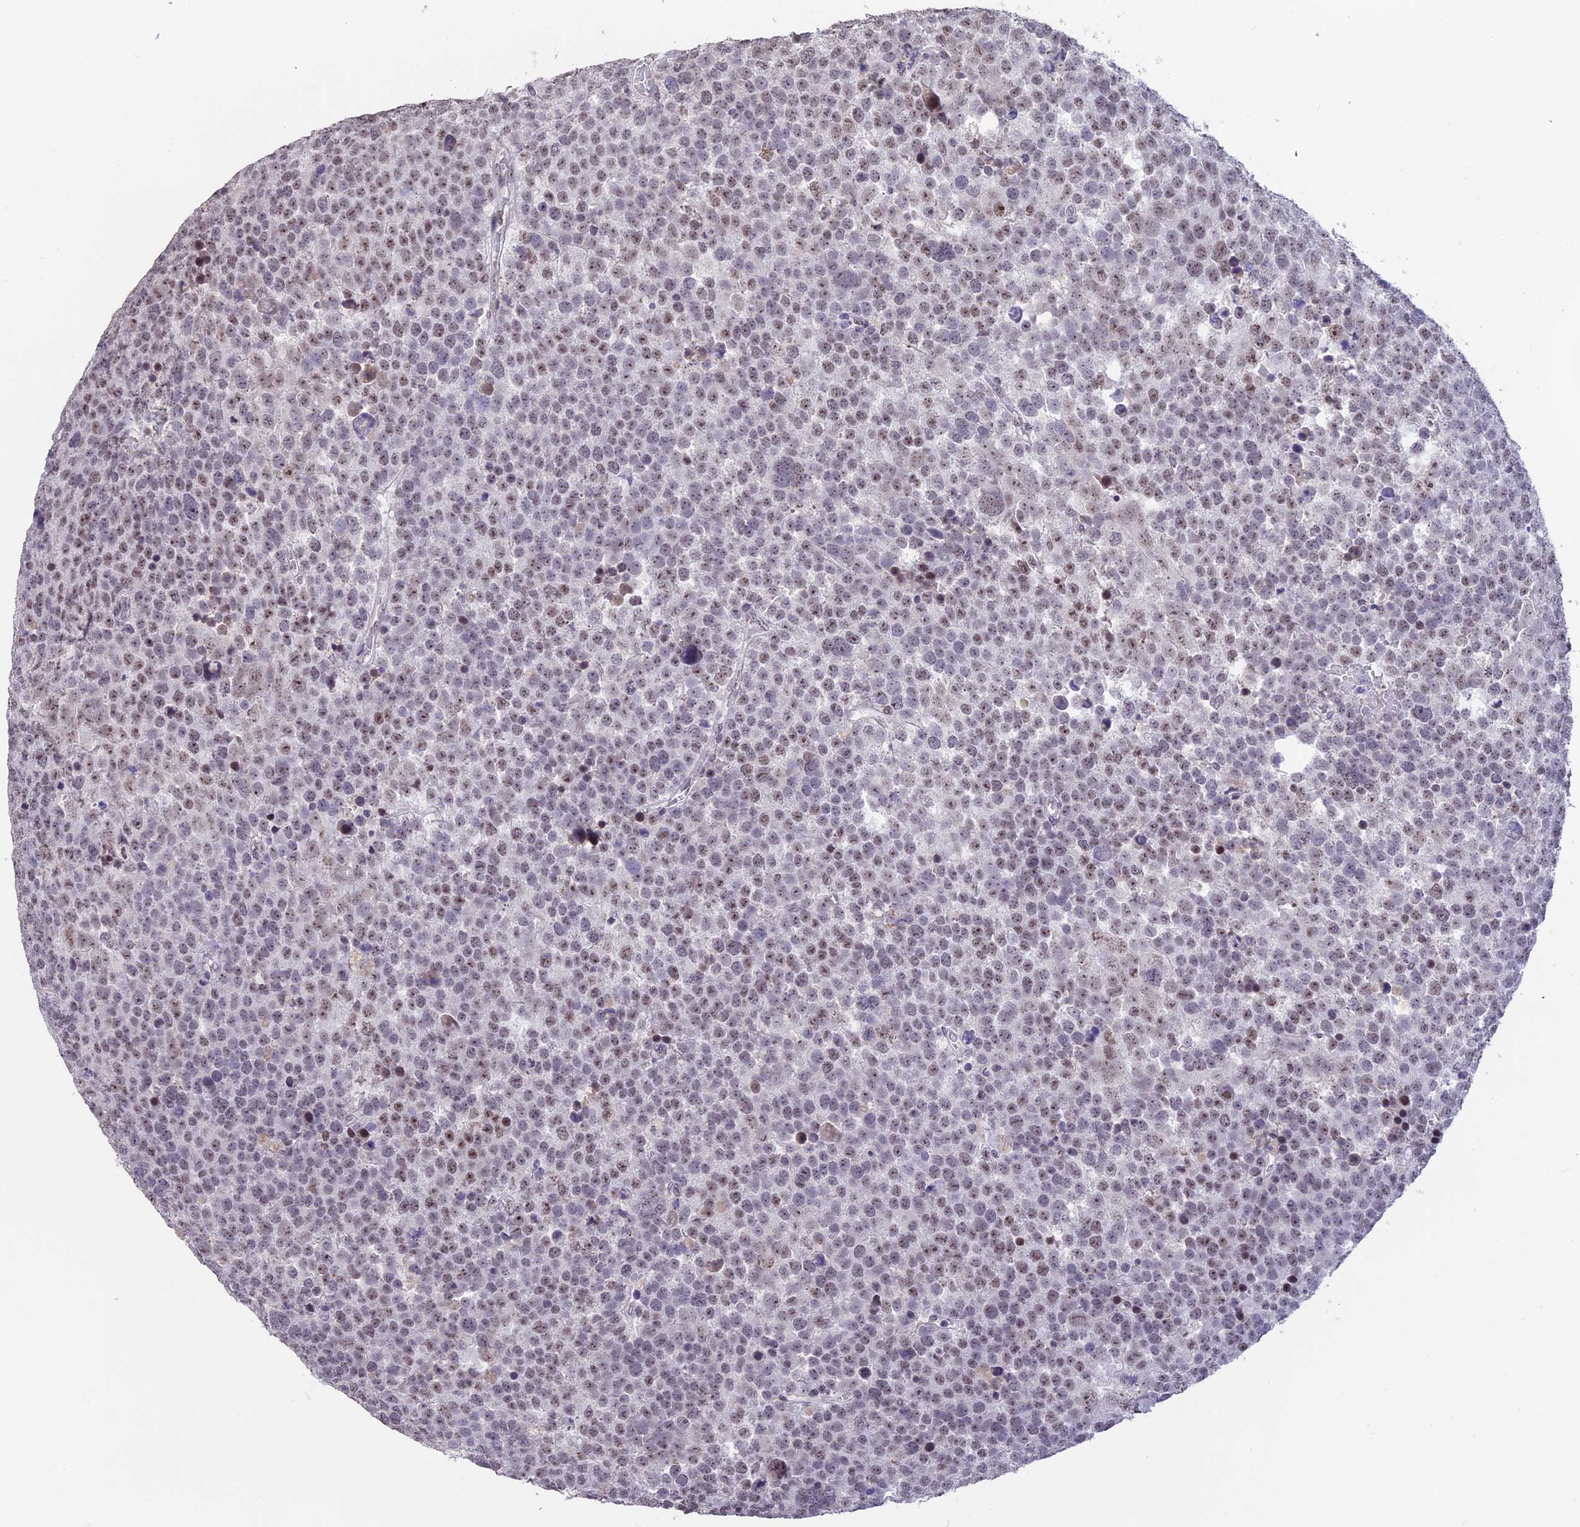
{"staining": {"intensity": "weak", "quantity": "25%-75%", "location": "nuclear"}, "tissue": "testis cancer", "cell_type": "Tumor cells", "image_type": "cancer", "snomed": [{"axis": "morphology", "description": "Seminoma, NOS"}, {"axis": "topography", "description": "Testis"}], "caption": "High-magnification brightfield microscopy of seminoma (testis) stained with DAB (brown) and counterstained with hematoxylin (blue). tumor cells exhibit weak nuclear expression is appreciated in approximately25%-75% of cells.", "gene": "SETD2", "patient": {"sex": "male", "age": 71}}